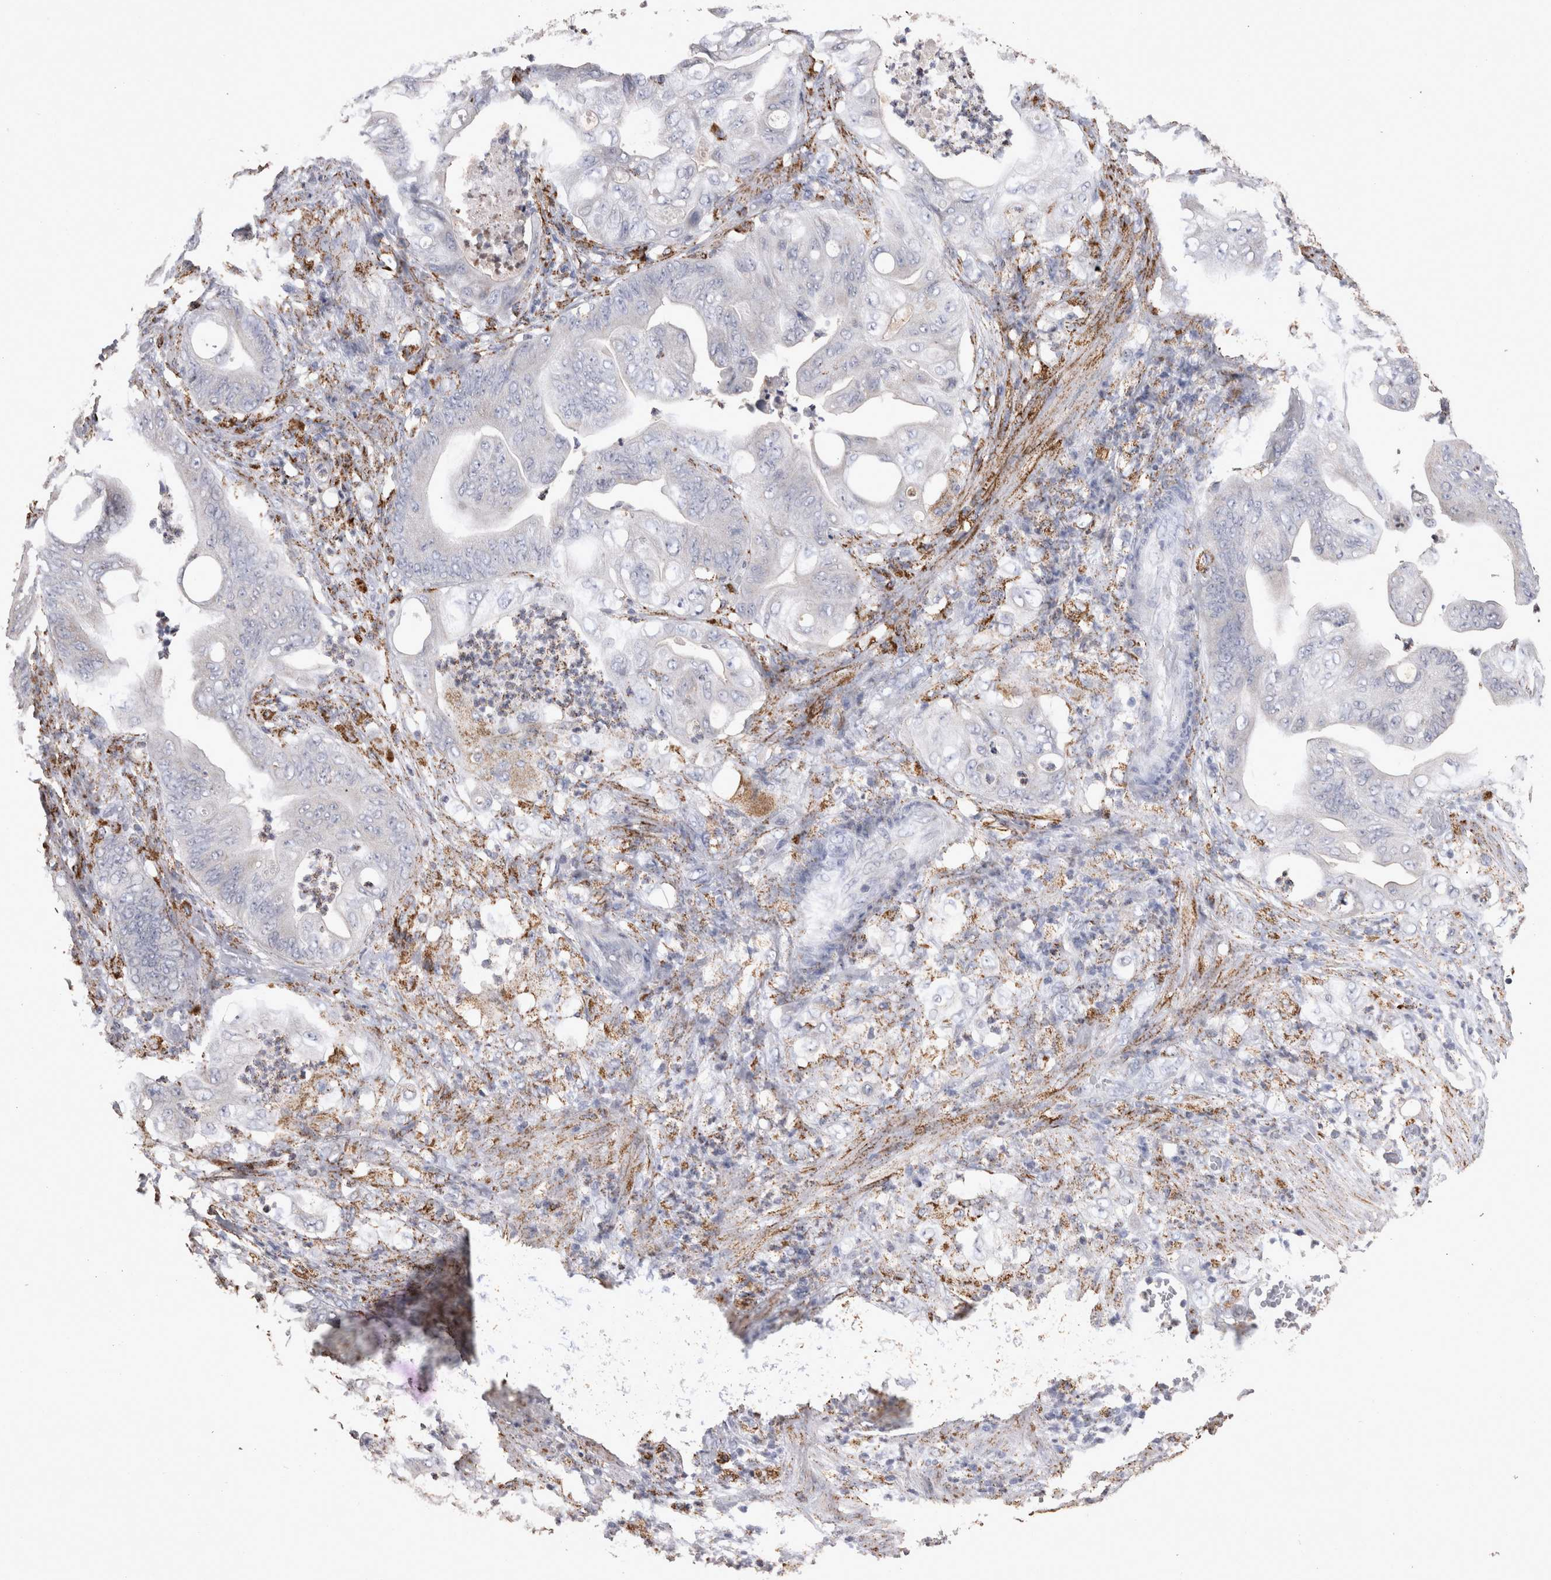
{"staining": {"intensity": "negative", "quantity": "none", "location": "none"}, "tissue": "stomach cancer", "cell_type": "Tumor cells", "image_type": "cancer", "snomed": [{"axis": "morphology", "description": "Adenocarcinoma, NOS"}, {"axis": "topography", "description": "Stomach"}], "caption": "Tumor cells are negative for protein expression in human stomach cancer (adenocarcinoma). (Immunohistochemistry (ihc), brightfield microscopy, high magnification).", "gene": "DKK3", "patient": {"sex": "female", "age": 73}}